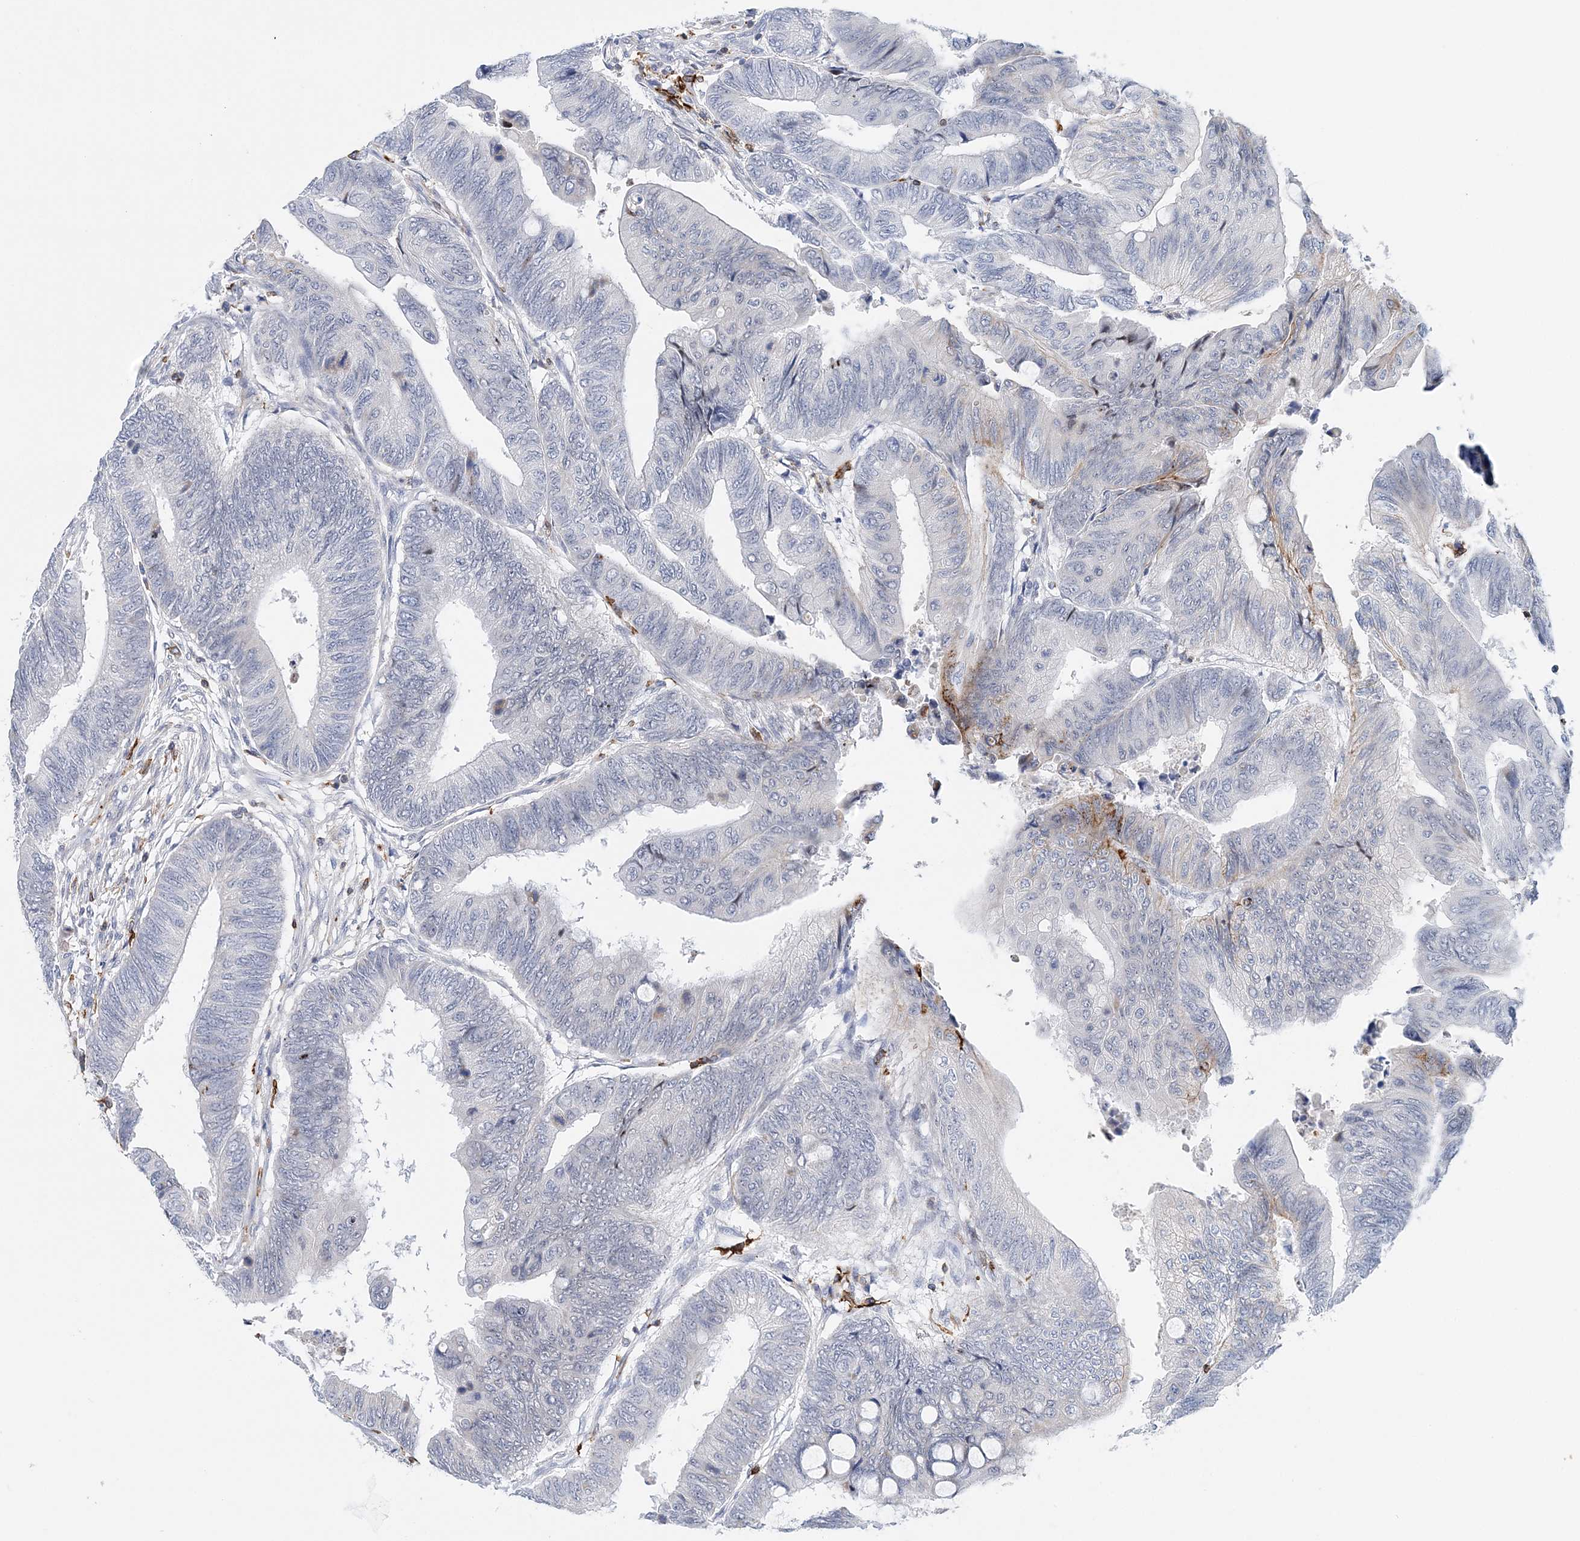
{"staining": {"intensity": "negative", "quantity": "none", "location": "none"}, "tissue": "colorectal cancer", "cell_type": "Tumor cells", "image_type": "cancer", "snomed": [{"axis": "morphology", "description": "Normal tissue, NOS"}, {"axis": "morphology", "description": "Adenocarcinoma, NOS"}, {"axis": "topography", "description": "Rectum"}, {"axis": "topography", "description": "Peripheral nerve tissue"}], "caption": "An image of colorectal adenocarcinoma stained for a protein reveals no brown staining in tumor cells.", "gene": "PRMT9", "patient": {"sex": "male", "age": 92}}